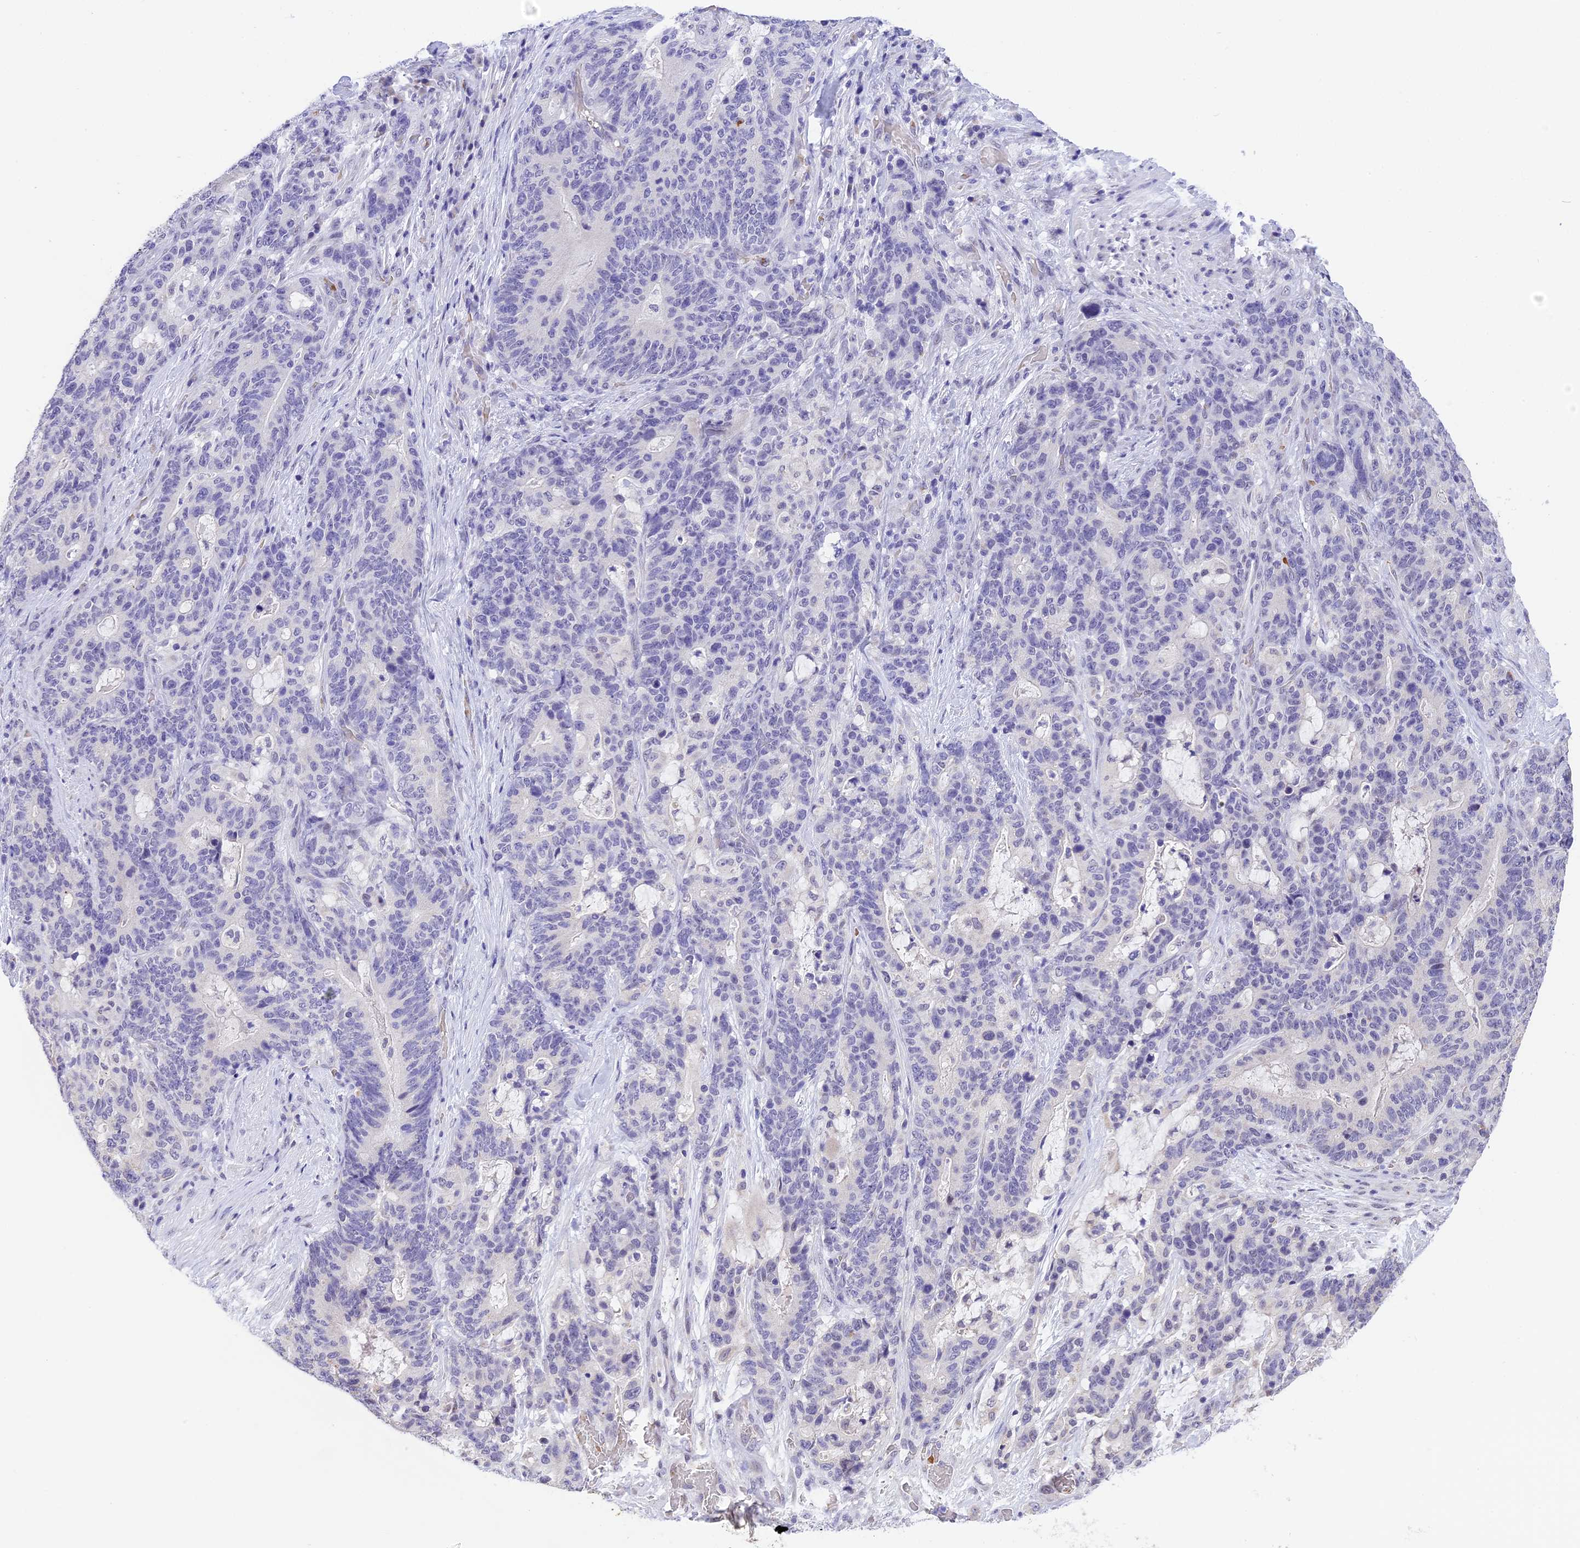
{"staining": {"intensity": "negative", "quantity": "none", "location": "none"}, "tissue": "stomach cancer", "cell_type": "Tumor cells", "image_type": "cancer", "snomed": [{"axis": "morphology", "description": "Normal tissue, NOS"}, {"axis": "morphology", "description": "Adenocarcinoma, NOS"}, {"axis": "topography", "description": "Stomach"}], "caption": "Adenocarcinoma (stomach) was stained to show a protein in brown. There is no significant expression in tumor cells.", "gene": "AHSP", "patient": {"sex": "female", "age": 64}}